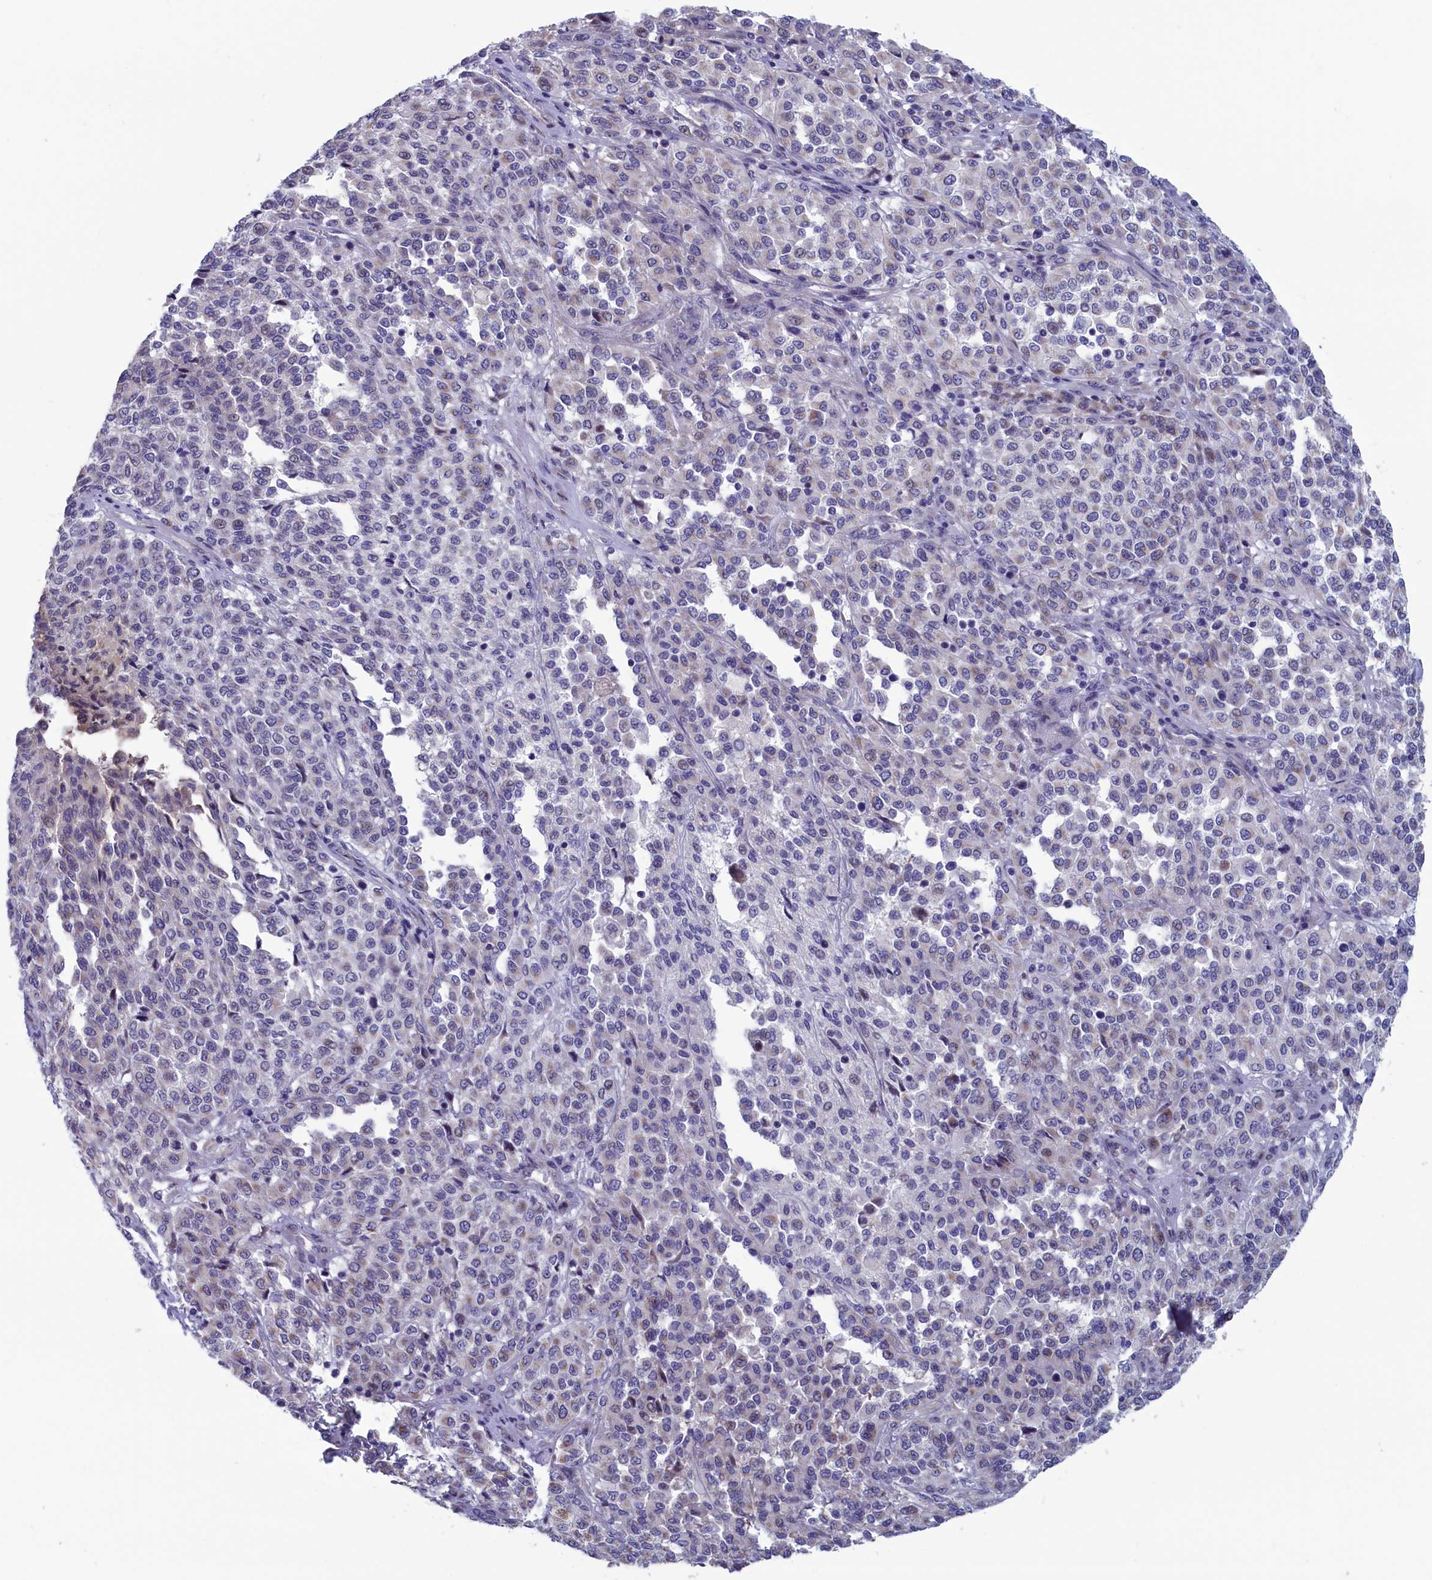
{"staining": {"intensity": "weak", "quantity": "<25%", "location": "cytoplasmic/membranous"}, "tissue": "melanoma", "cell_type": "Tumor cells", "image_type": "cancer", "snomed": [{"axis": "morphology", "description": "Malignant melanoma, Metastatic site"}, {"axis": "topography", "description": "Pancreas"}], "caption": "Immunohistochemical staining of melanoma displays no significant expression in tumor cells.", "gene": "NIBAN3", "patient": {"sex": "female", "age": 30}}